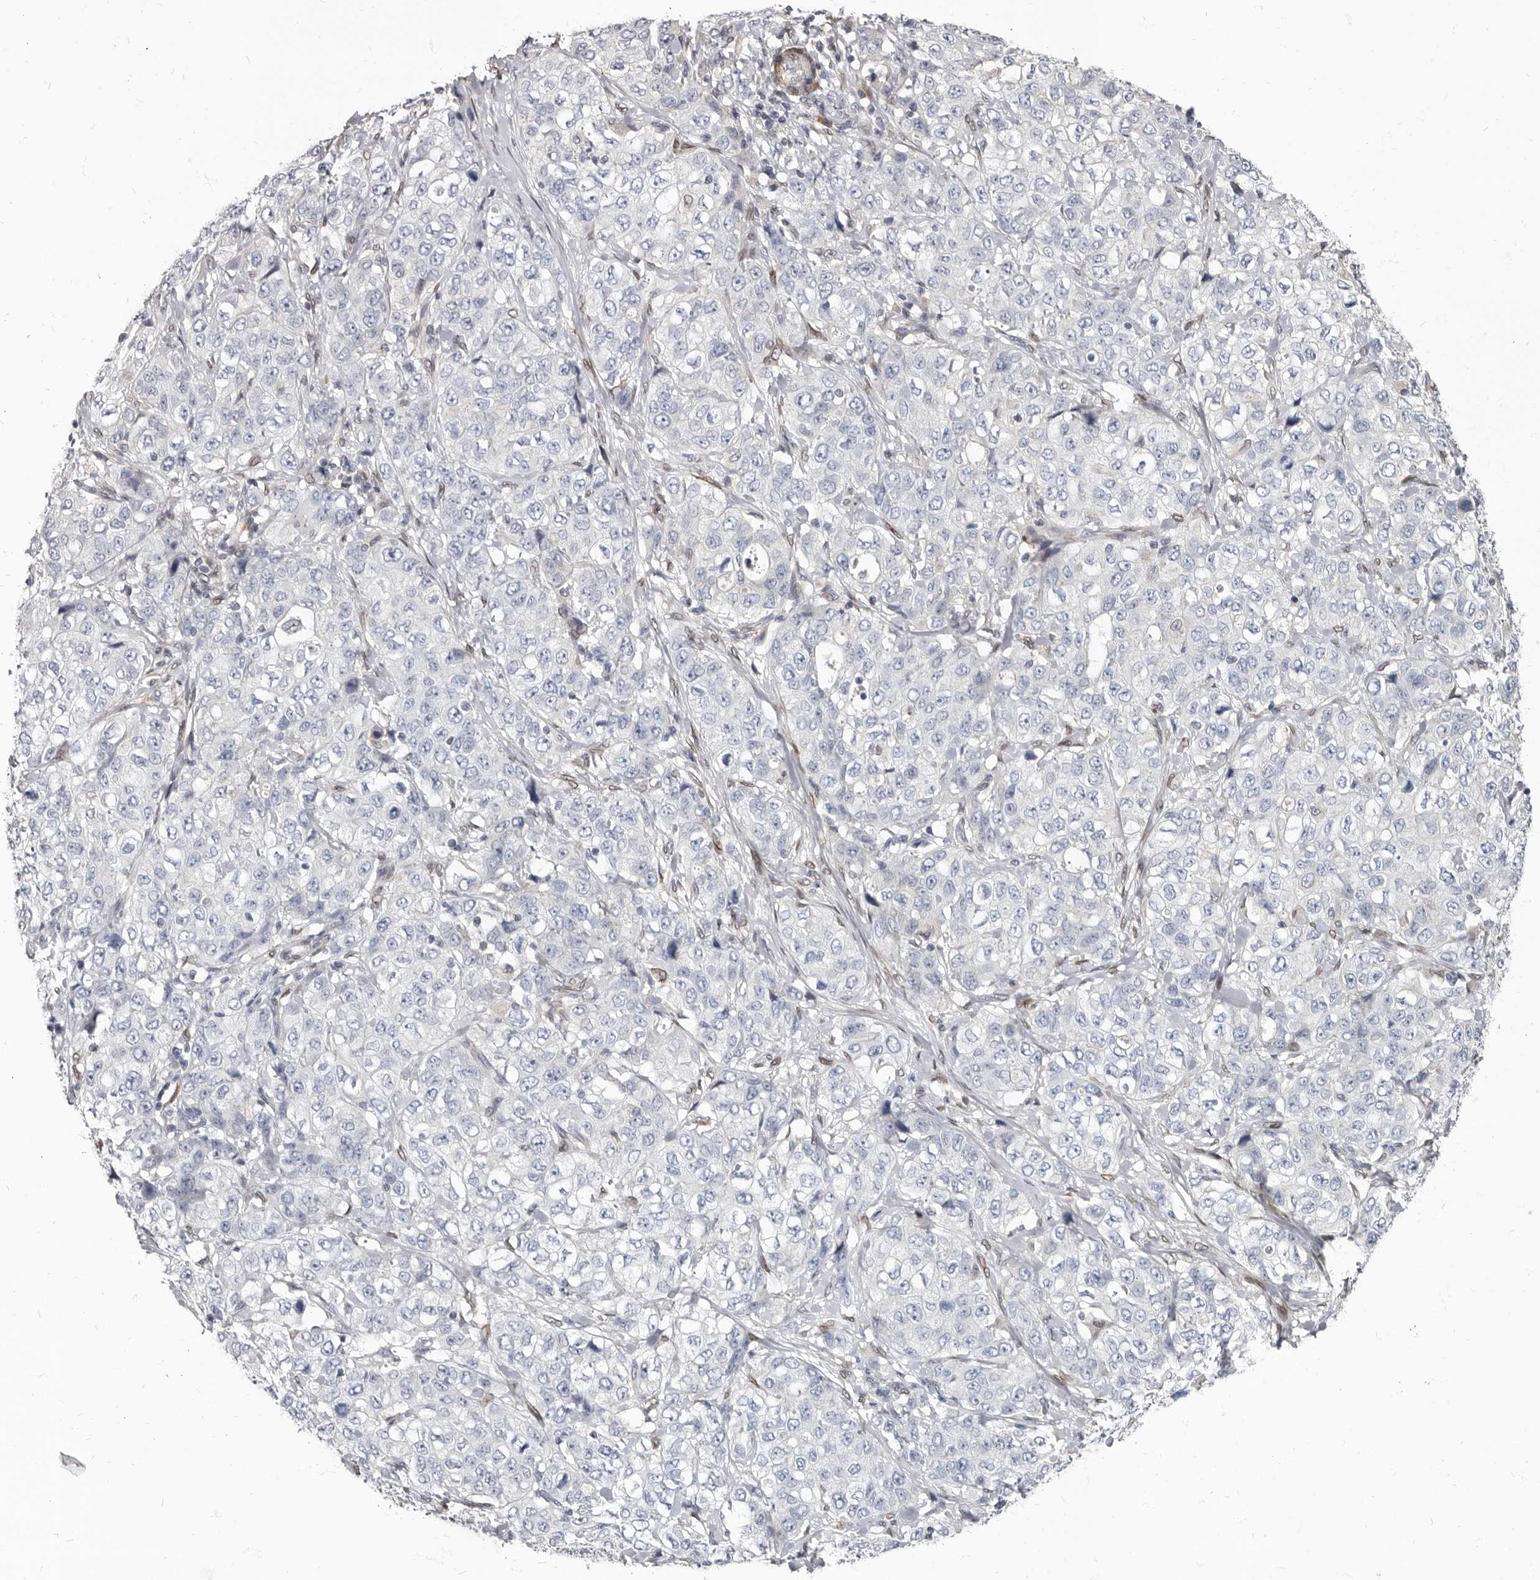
{"staining": {"intensity": "negative", "quantity": "none", "location": "none"}, "tissue": "stomach cancer", "cell_type": "Tumor cells", "image_type": "cancer", "snomed": [{"axis": "morphology", "description": "Adenocarcinoma, NOS"}, {"axis": "topography", "description": "Stomach"}], "caption": "Human stomach adenocarcinoma stained for a protein using immunohistochemistry (IHC) exhibits no positivity in tumor cells.", "gene": "MRGPRF", "patient": {"sex": "male", "age": 48}}